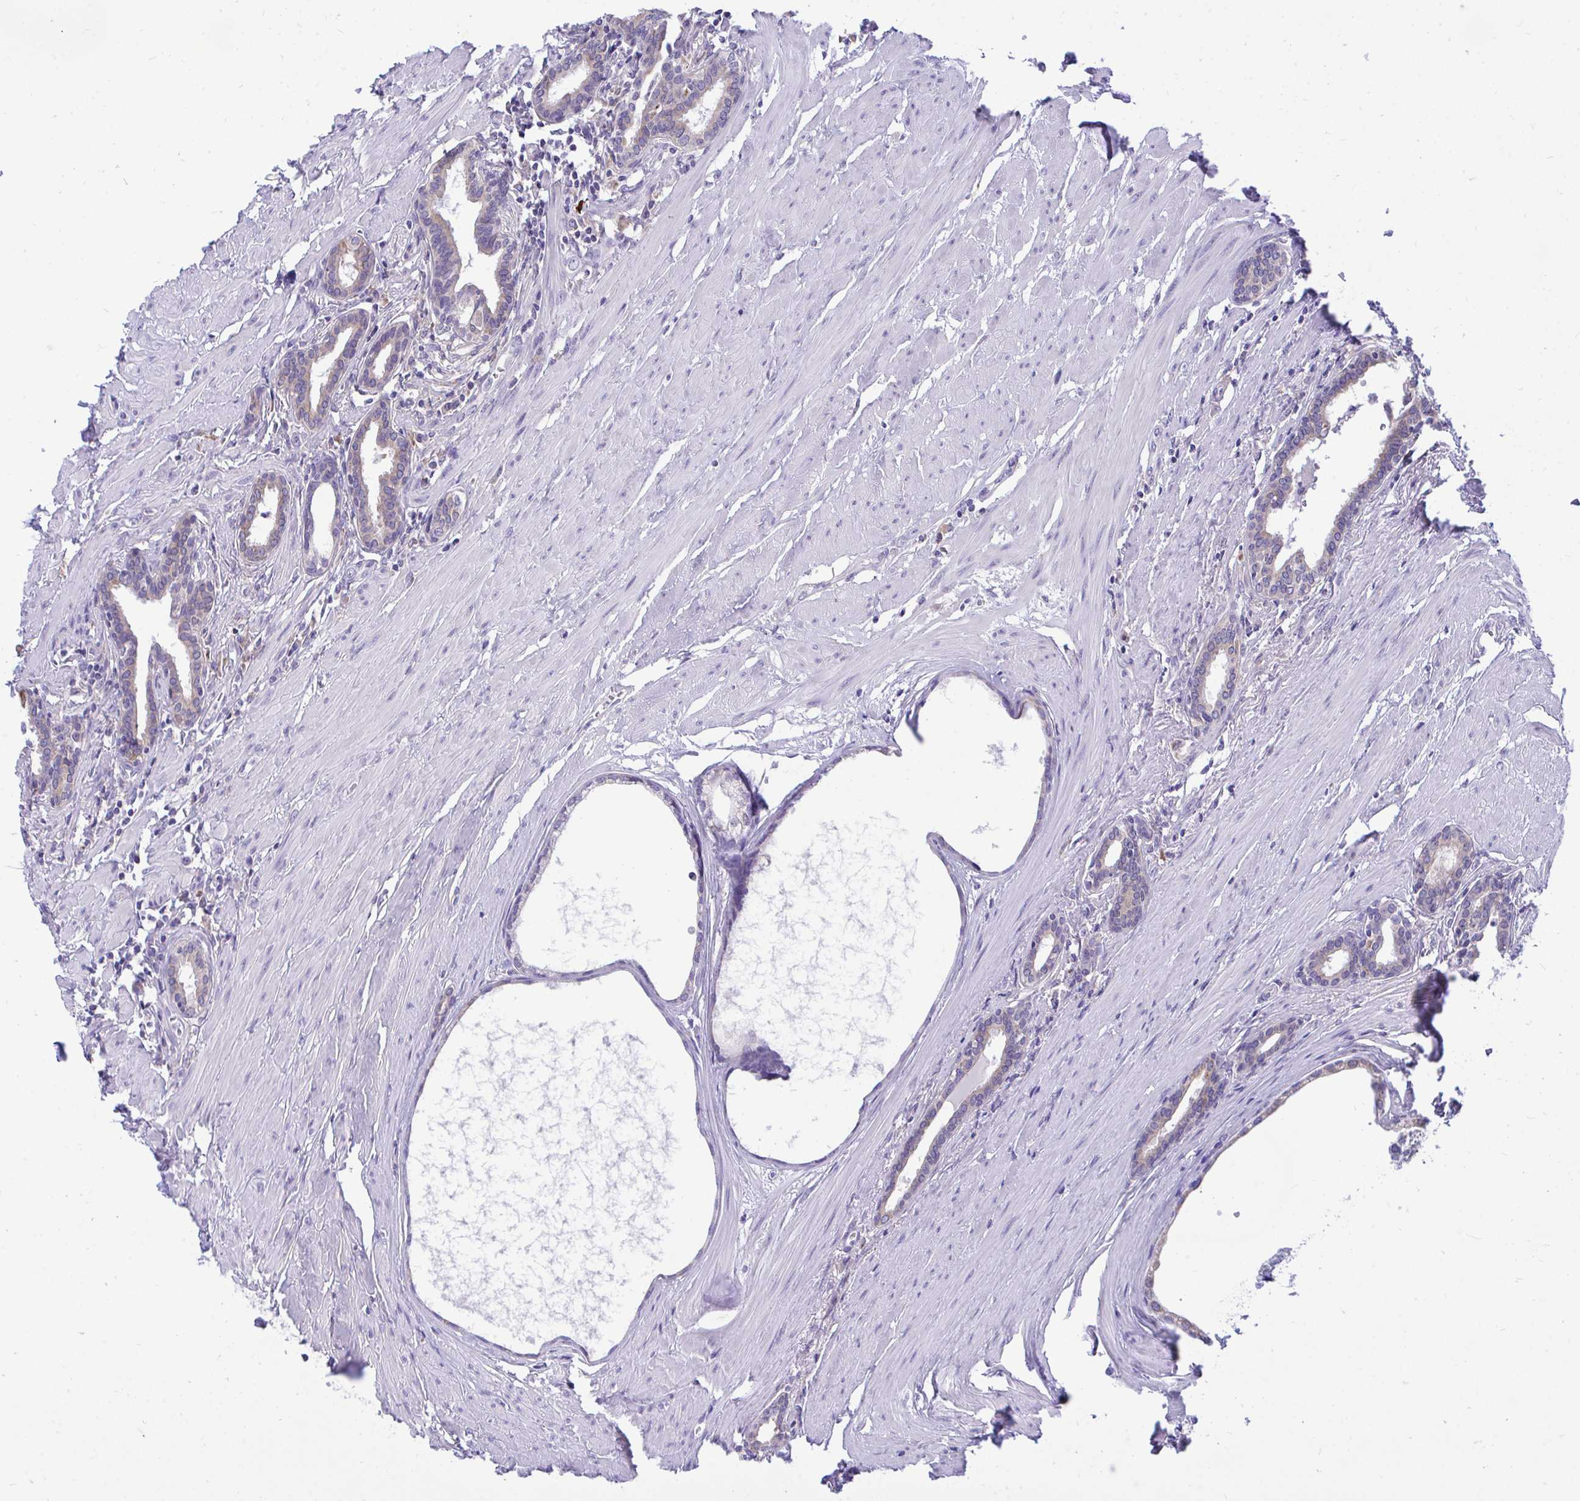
{"staining": {"intensity": "weak", "quantity": "<25%", "location": "cytoplasmic/membranous"}, "tissue": "prostate", "cell_type": "Glandular cells", "image_type": "normal", "snomed": [{"axis": "morphology", "description": "Normal tissue, NOS"}, {"axis": "topography", "description": "Prostate"}, {"axis": "topography", "description": "Peripheral nerve tissue"}], "caption": "DAB (3,3'-diaminobenzidine) immunohistochemical staining of normal human prostate exhibits no significant expression in glandular cells.", "gene": "PIGK", "patient": {"sex": "male", "age": 55}}